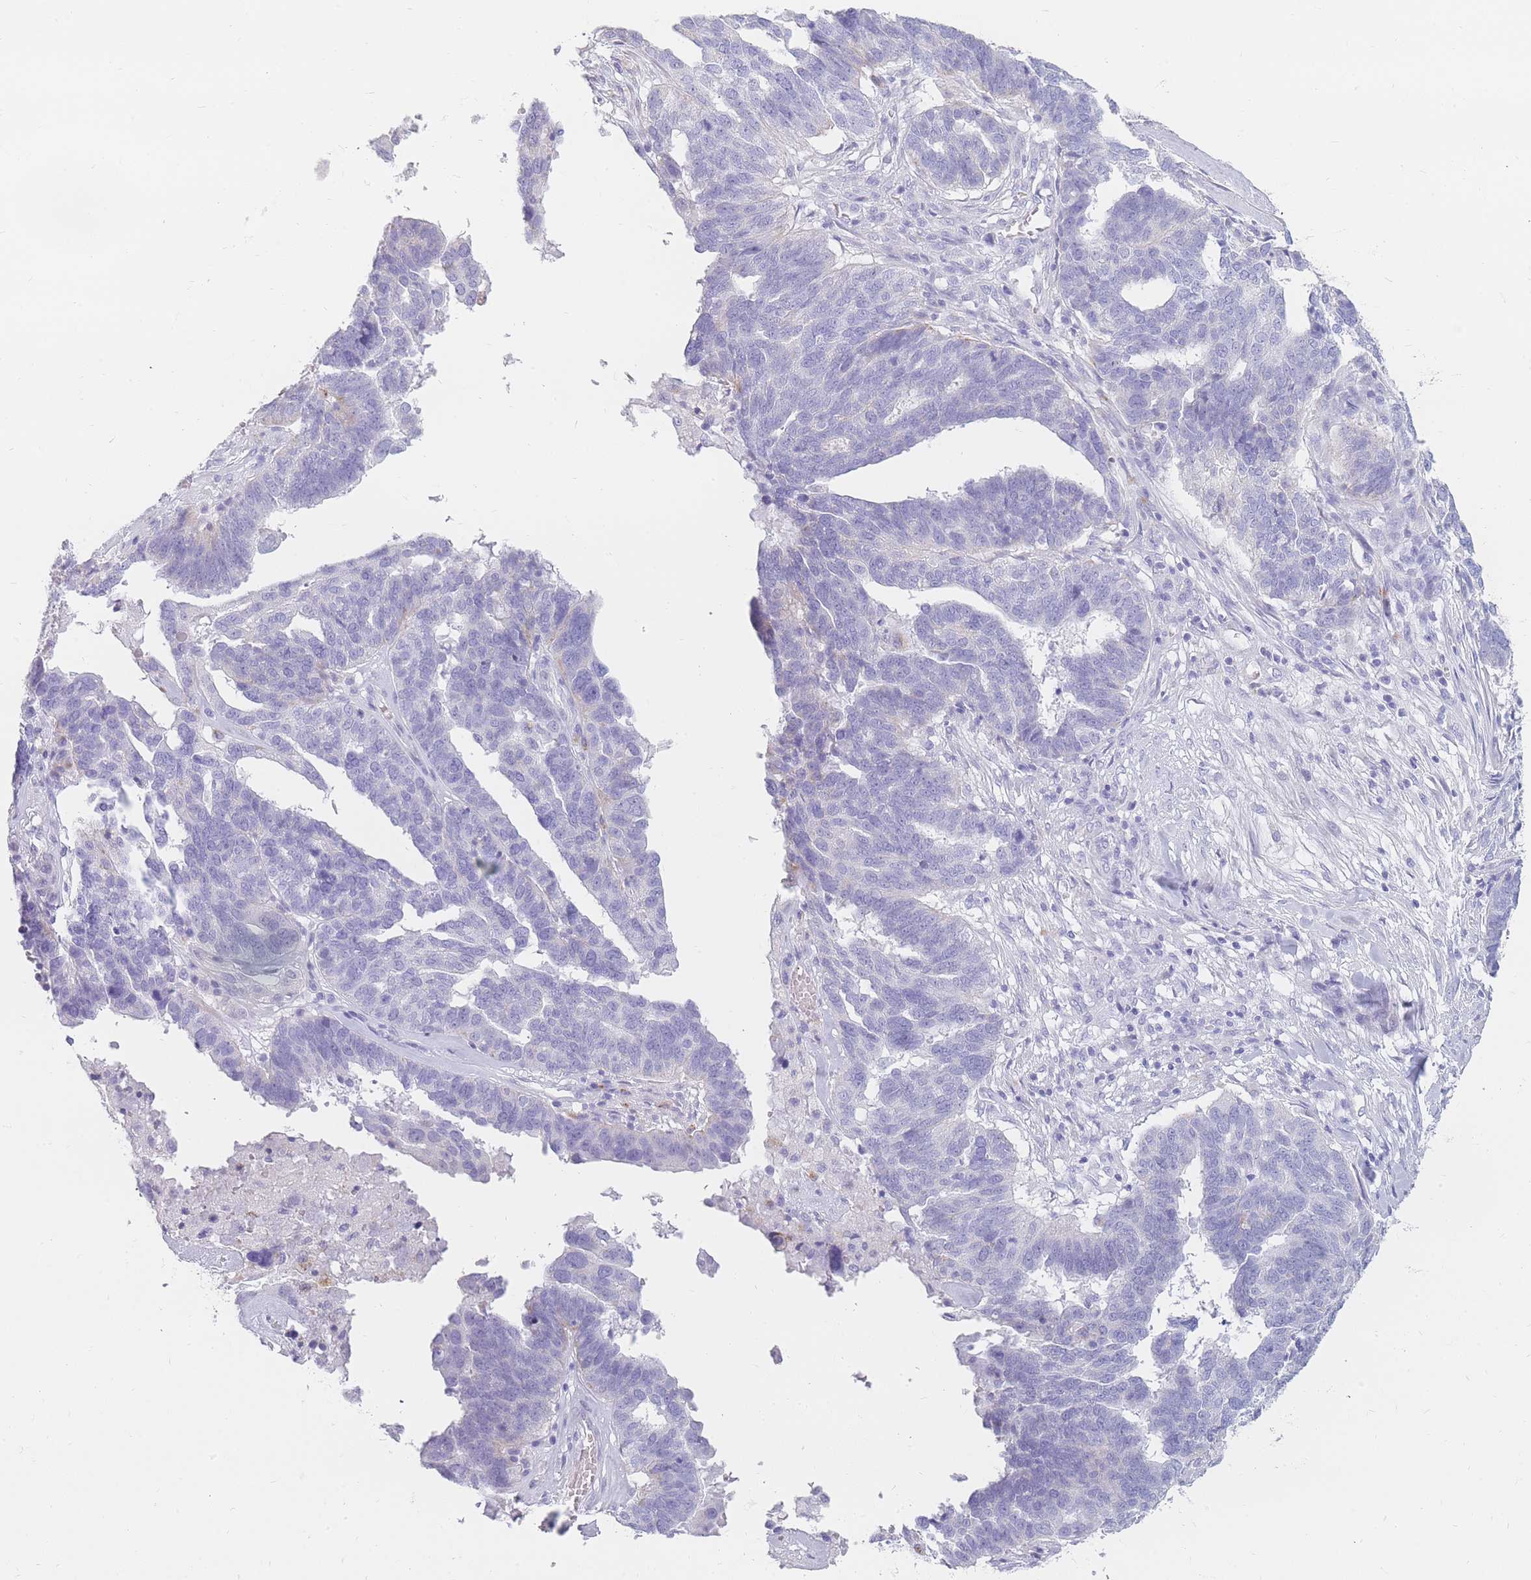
{"staining": {"intensity": "negative", "quantity": "none", "location": "none"}, "tissue": "ovarian cancer", "cell_type": "Tumor cells", "image_type": "cancer", "snomed": [{"axis": "morphology", "description": "Cystadenocarcinoma, serous, NOS"}, {"axis": "topography", "description": "Ovary"}], "caption": "Immunohistochemistry micrograph of ovarian cancer (serous cystadenocarcinoma) stained for a protein (brown), which displays no expression in tumor cells.", "gene": "UPK1A", "patient": {"sex": "female", "age": 59}}